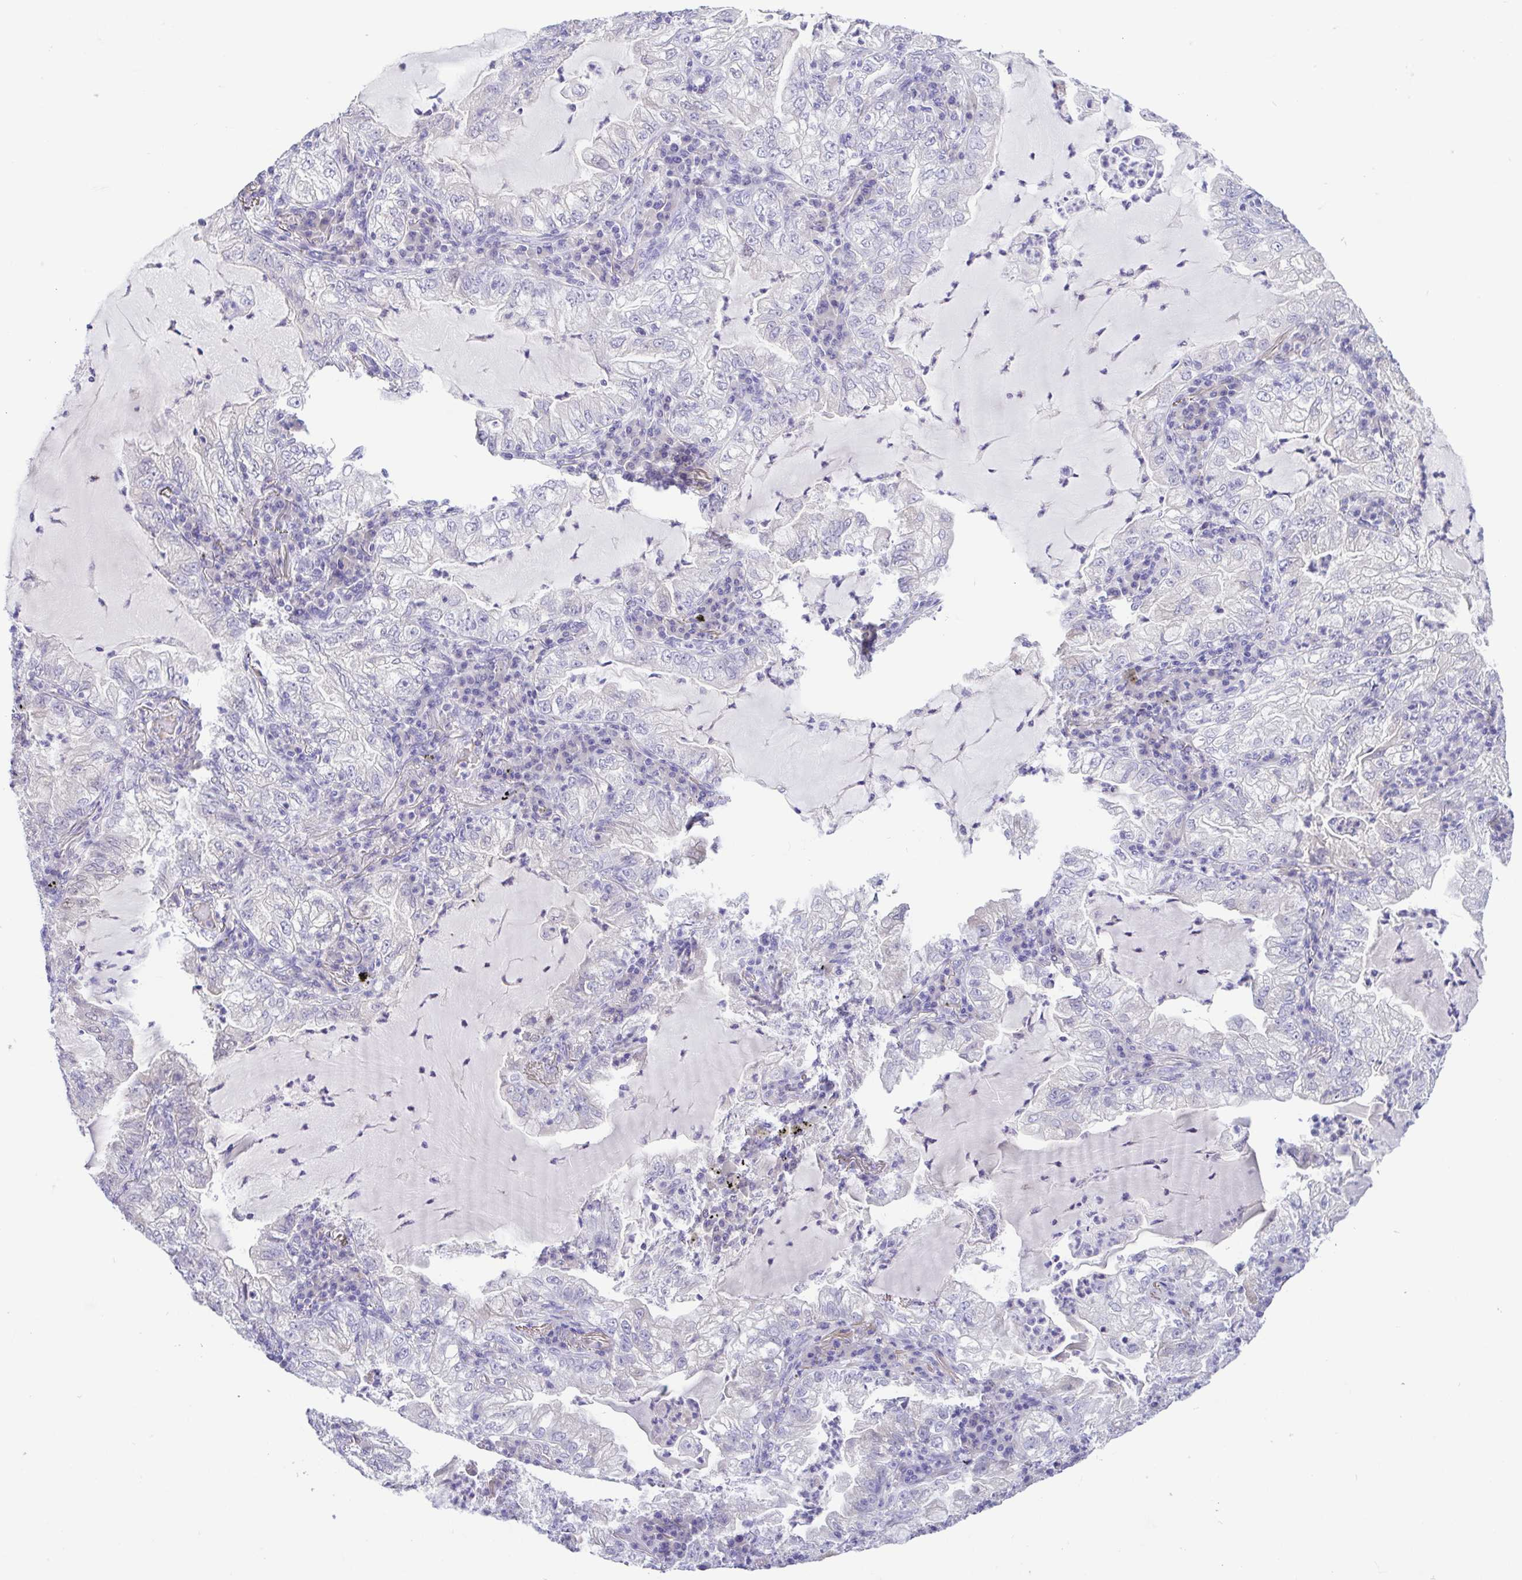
{"staining": {"intensity": "negative", "quantity": "none", "location": "none"}, "tissue": "lung cancer", "cell_type": "Tumor cells", "image_type": "cancer", "snomed": [{"axis": "morphology", "description": "Adenocarcinoma, NOS"}, {"axis": "topography", "description": "Lung"}], "caption": "The micrograph shows no staining of tumor cells in adenocarcinoma (lung).", "gene": "A1BG", "patient": {"sex": "female", "age": 73}}